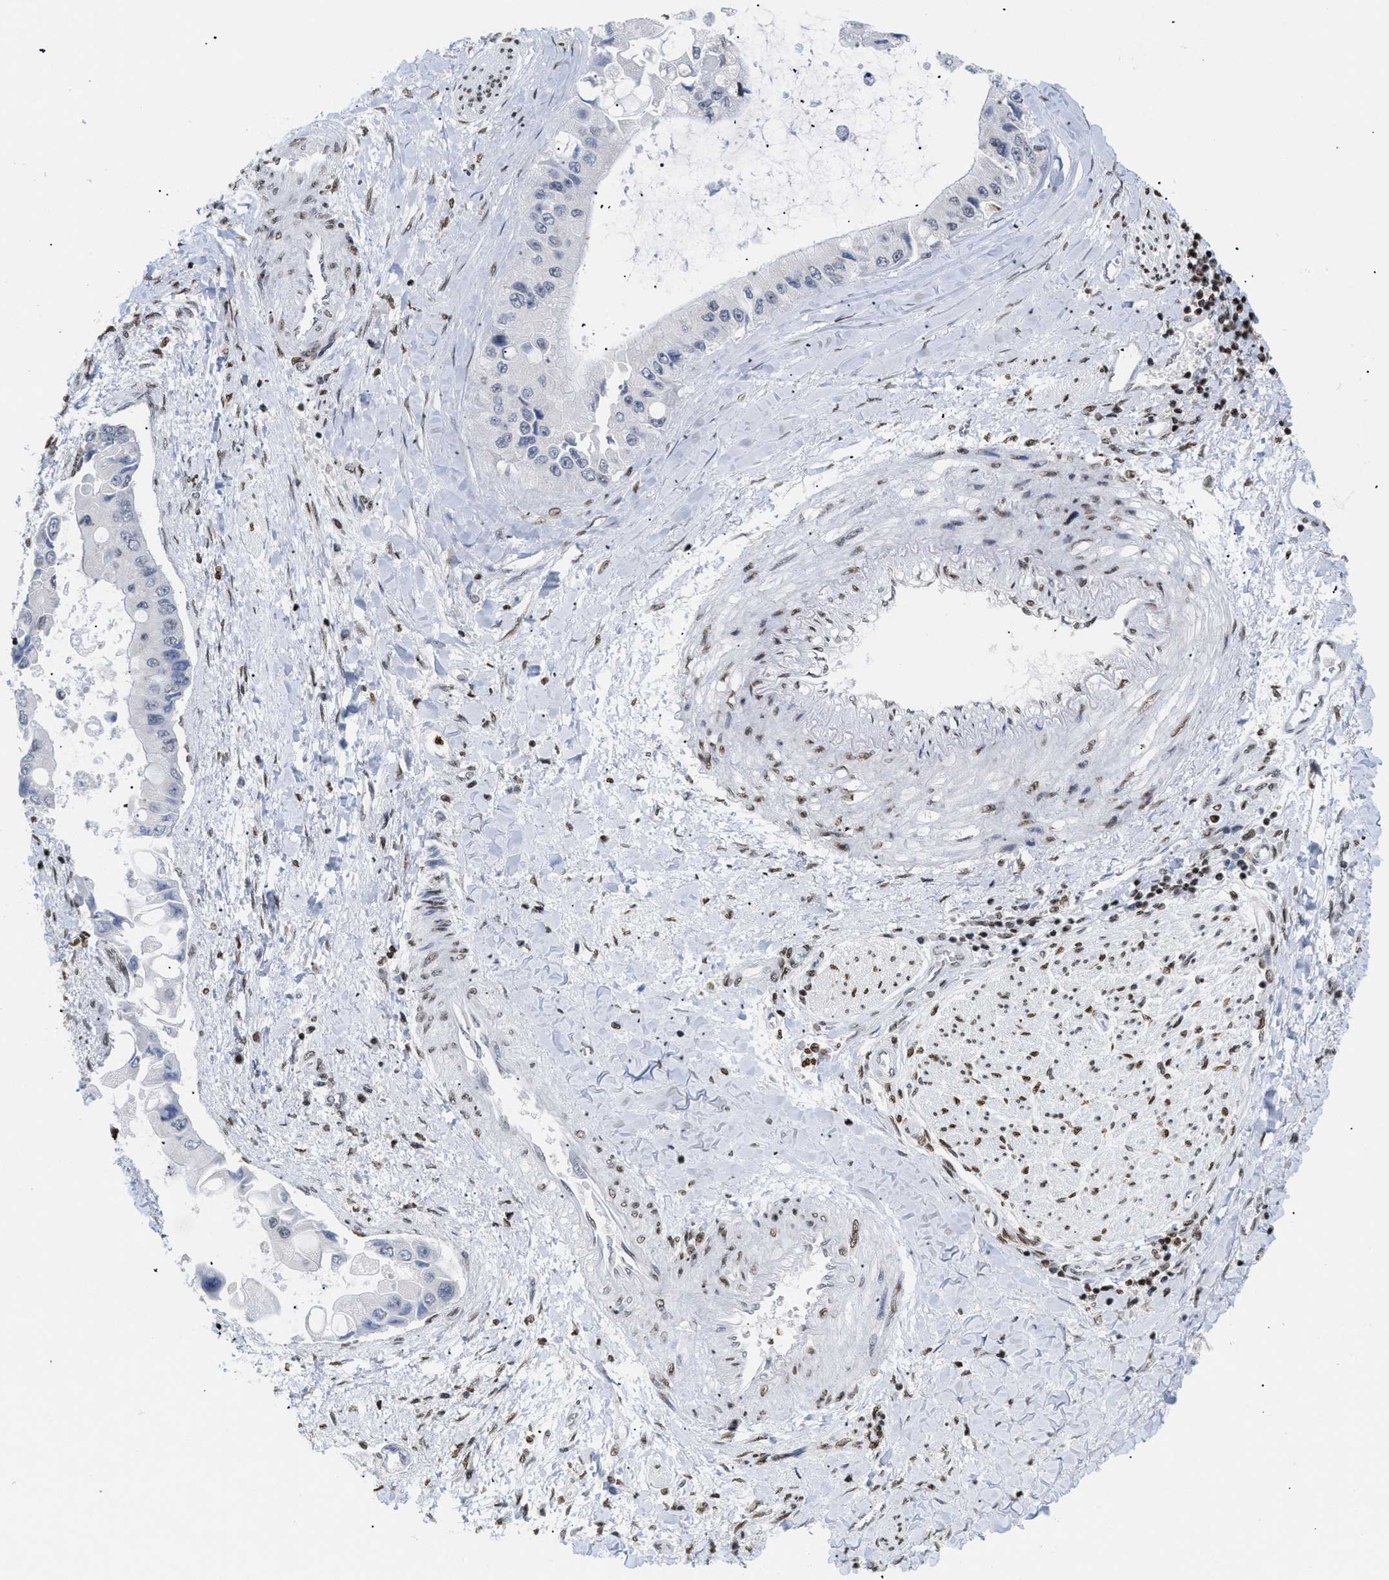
{"staining": {"intensity": "negative", "quantity": "none", "location": "none"}, "tissue": "liver cancer", "cell_type": "Tumor cells", "image_type": "cancer", "snomed": [{"axis": "morphology", "description": "Cholangiocarcinoma"}, {"axis": "topography", "description": "Liver"}], "caption": "This is a photomicrograph of immunohistochemistry staining of cholangiocarcinoma (liver), which shows no positivity in tumor cells. (DAB (3,3'-diaminobenzidine) immunohistochemistry visualized using brightfield microscopy, high magnification).", "gene": "HMGN2", "patient": {"sex": "male", "age": 50}}